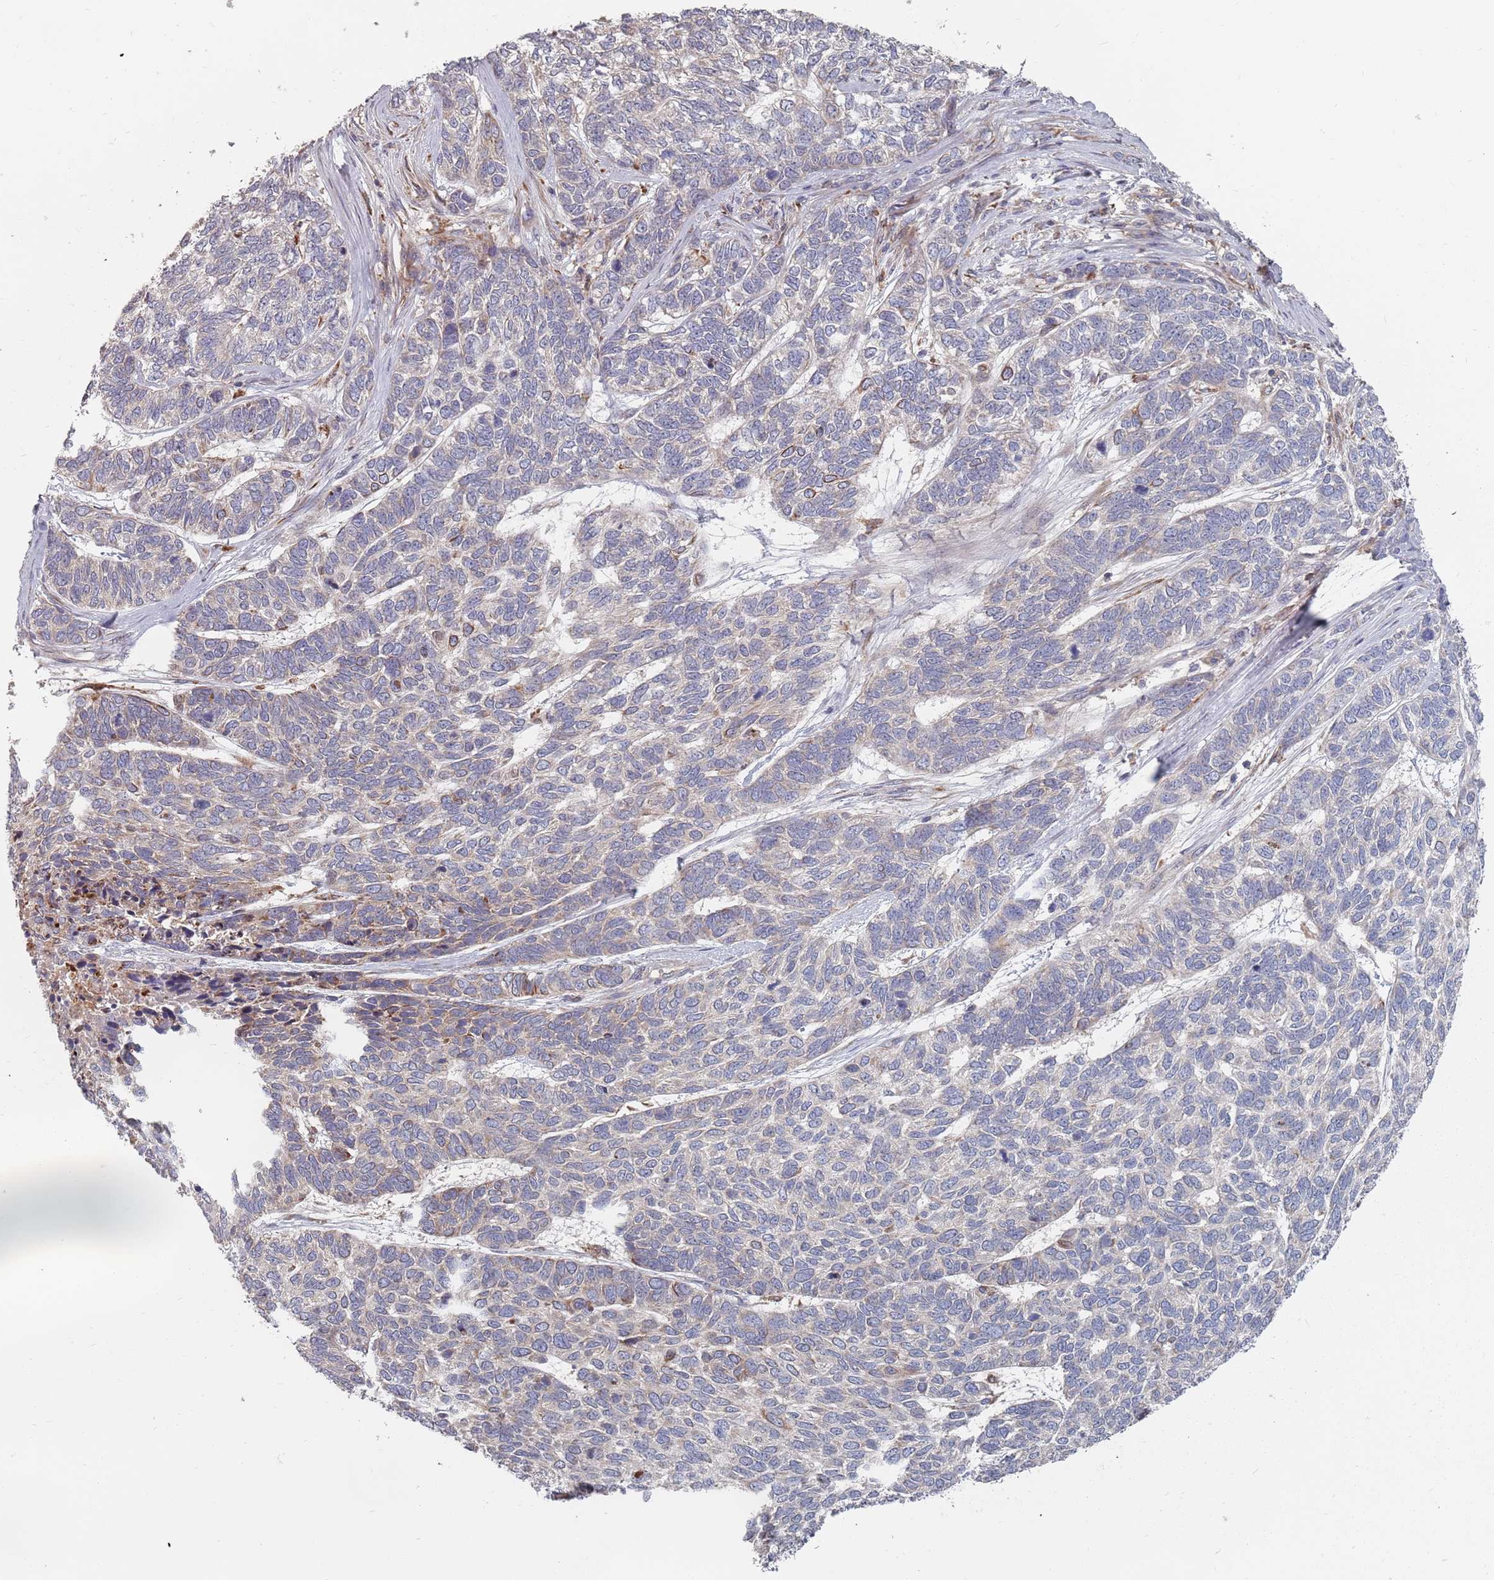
{"staining": {"intensity": "weak", "quantity": "<25%", "location": "cytoplasmic/membranous"}, "tissue": "skin cancer", "cell_type": "Tumor cells", "image_type": "cancer", "snomed": [{"axis": "morphology", "description": "Basal cell carcinoma"}, {"axis": "topography", "description": "Skin"}], "caption": "An immunohistochemistry (IHC) image of skin cancer (basal cell carcinoma) is shown. There is no staining in tumor cells of skin cancer (basal cell carcinoma). (Immunohistochemistry (ihc), brightfield microscopy, high magnification).", "gene": "ADAL", "patient": {"sex": "female", "age": 65}}